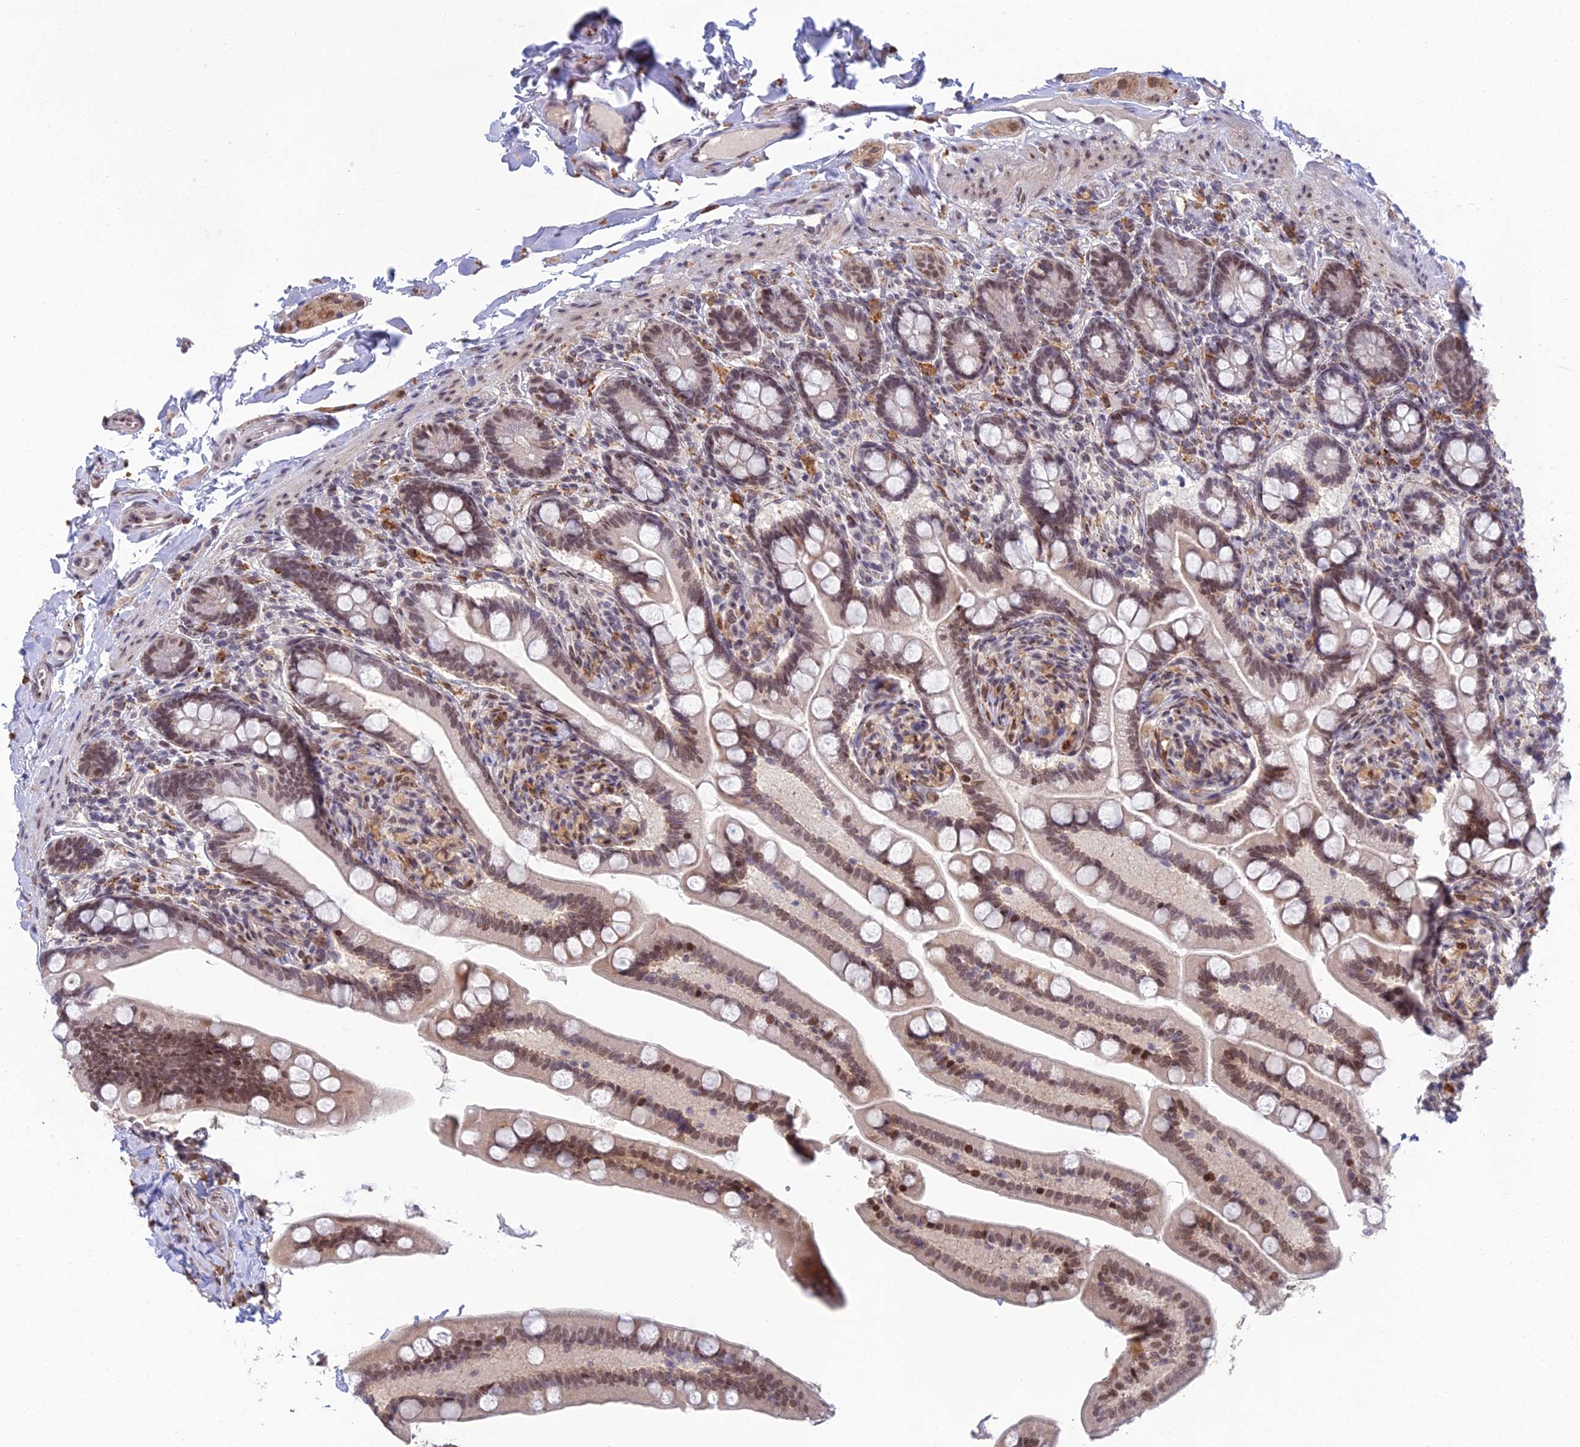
{"staining": {"intensity": "moderate", "quantity": ">75%", "location": "nuclear"}, "tissue": "small intestine", "cell_type": "Glandular cells", "image_type": "normal", "snomed": [{"axis": "morphology", "description": "Normal tissue, NOS"}, {"axis": "topography", "description": "Small intestine"}], "caption": "A high-resolution micrograph shows immunohistochemistry staining of benign small intestine, which demonstrates moderate nuclear positivity in about >75% of glandular cells. (Stains: DAB in brown, nuclei in blue, Microscopy: brightfield microscopy at high magnification).", "gene": "ABHD17A", "patient": {"sex": "female", "age": 64}}